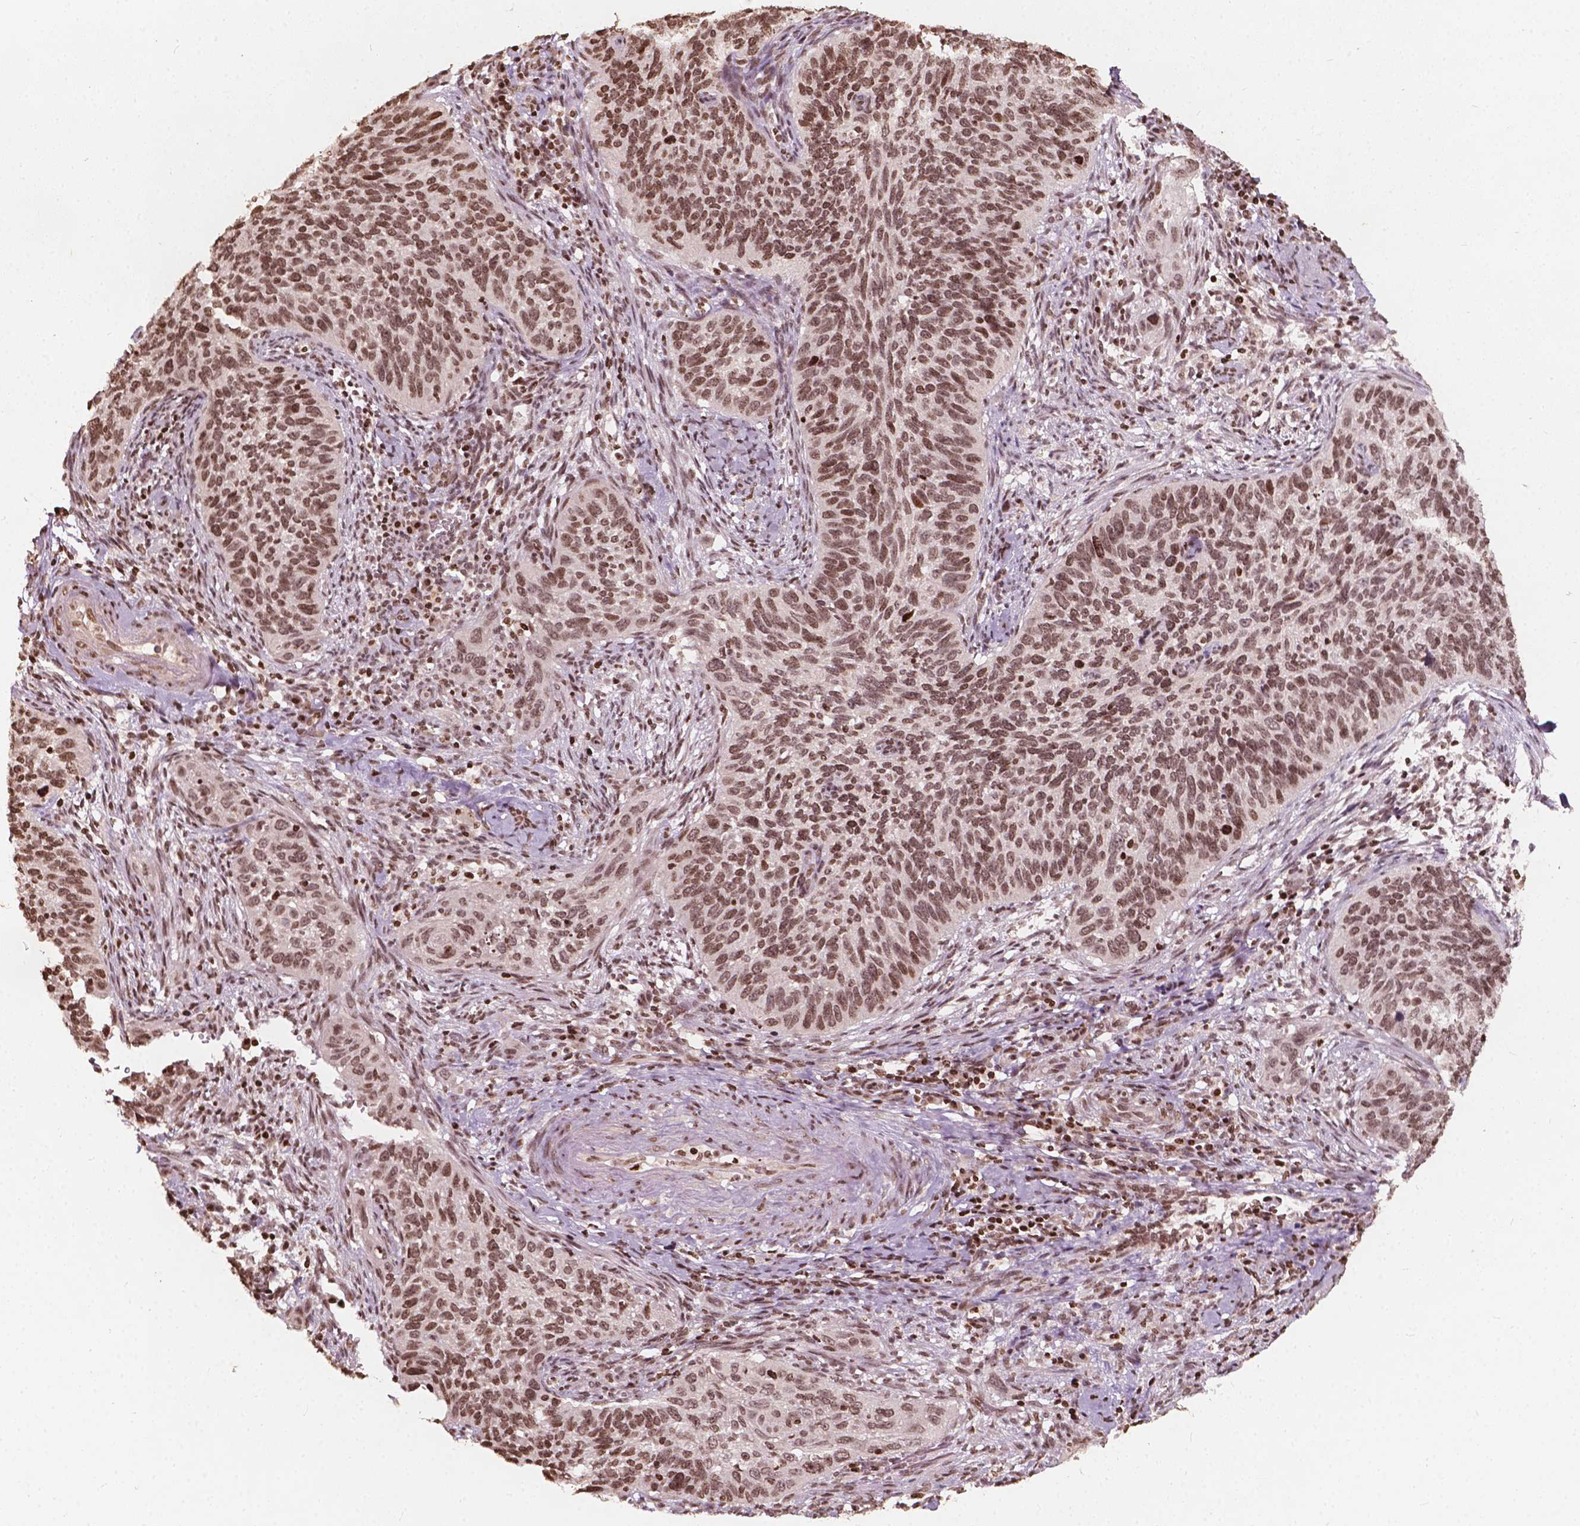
{"staining": {"intensity": "moderate", "quantity": ">75%", "location": "nuclear"}, "tissue": "cervical cancer", "cell_type": "Tumor cells", "image_type": "cancer", "snomed": [{"axis": "morphology", "description": "Squamous cell carcinoma, NOS"}, {"axis": "topography", "description": "Cervix"}], "caption": "Squamous cell carcinoma (cervical) tissue reveals moderate nuclear staining in approximately >75% of tumor cells, visualized by immunohistochemistry. The staining was performed using DAB (3,3'-diaminobenzidine) to visualize the protein expression in brown, while the nuclei were stained in blue with hematoxylin (Magnification: 20x).", "gene": "H3C14", "patient": {"sex": "female", "age": 51}}